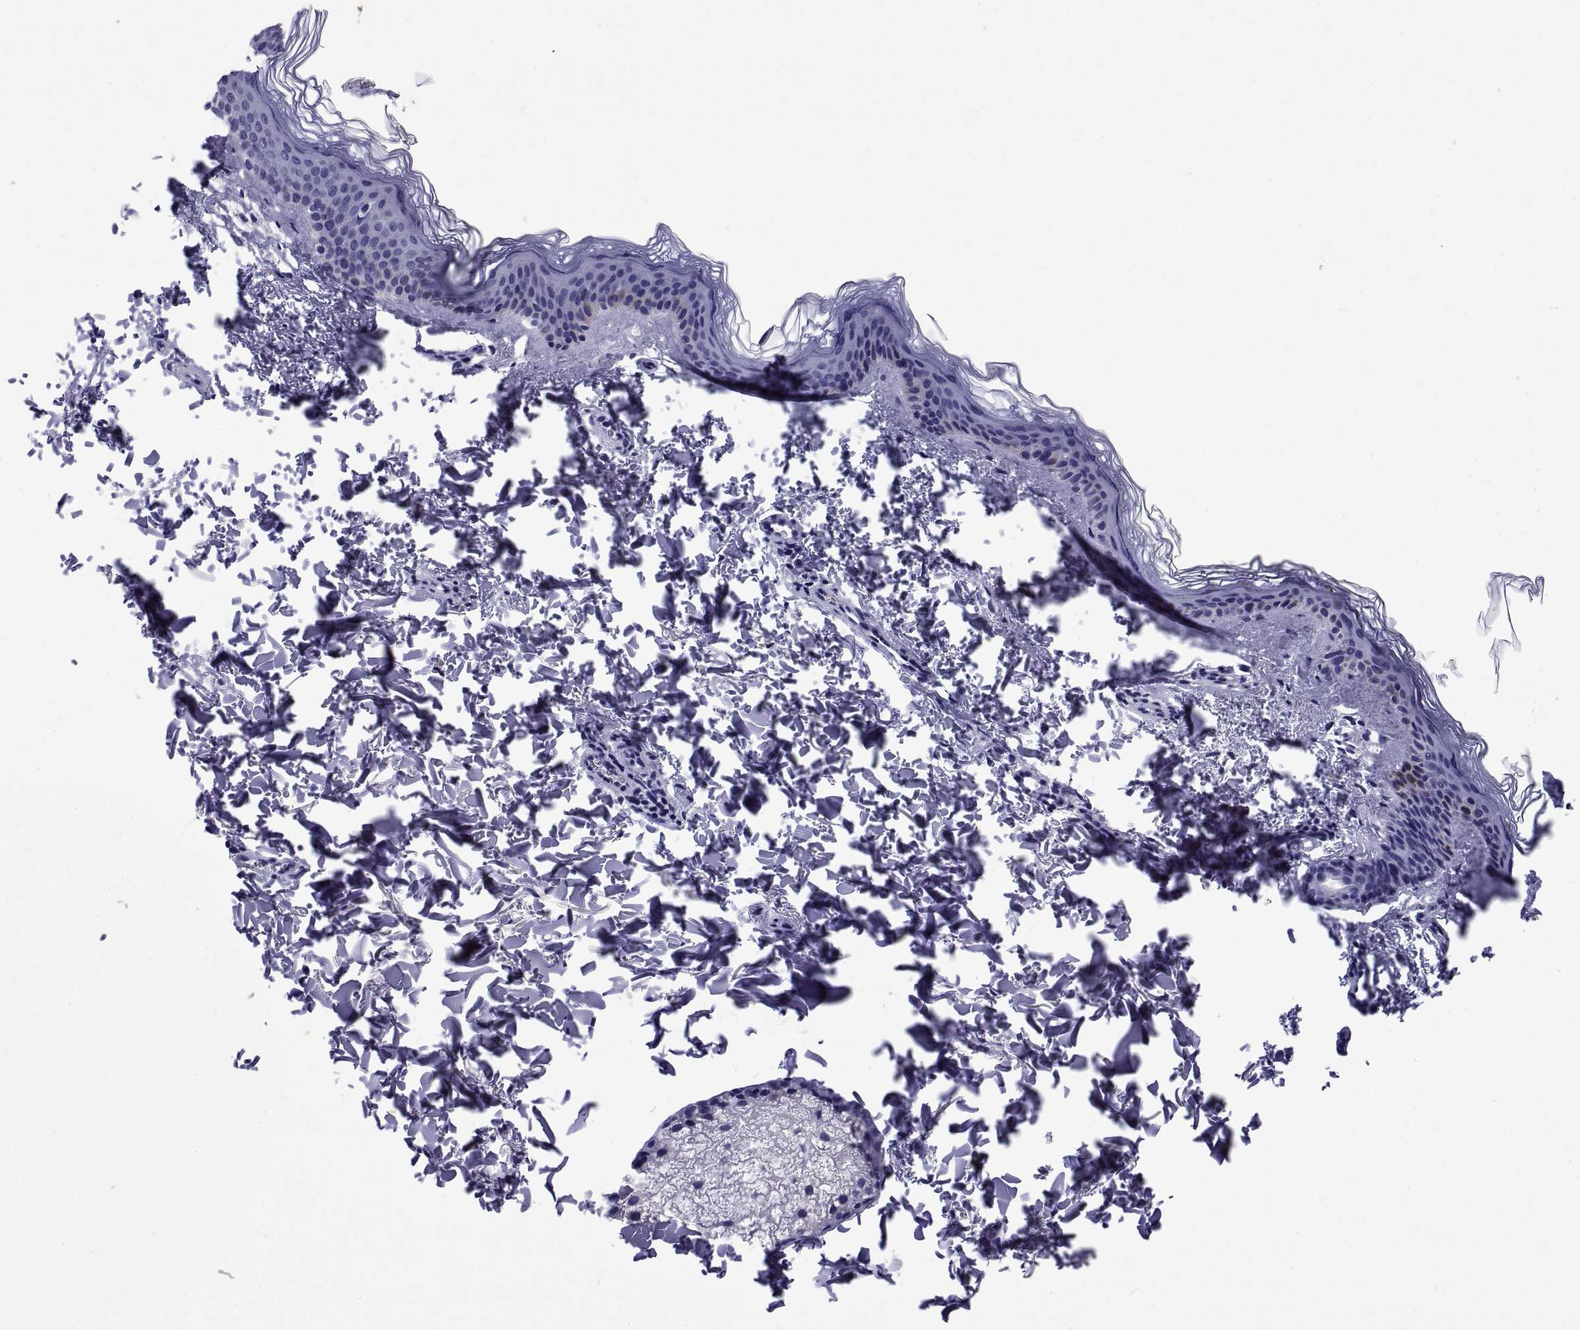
{"staining": {"intensity": "negative", "quantity": "none", "location": "none"}, "tissue": "skin cancer", "cell_type": "Tumor cells", "image_type": "cancer", "snomed": [{"axis": "morphology", "description": "Normal tissue, NOS"}, {"axis": "morphology", "description": "Basal cell carcinoma"}, {"axis": "topography", "description": "Skin"}], "caption": "Immunohistochemical staining of human skin cancer shows no significant expression in tumor cells. (Brightfield microscopy of DAB (3,3'-diaminobenzidine) IHC at high magnification).", "gene": "TGFBR3L", "patient": {"sex": "male", "age": 46}}